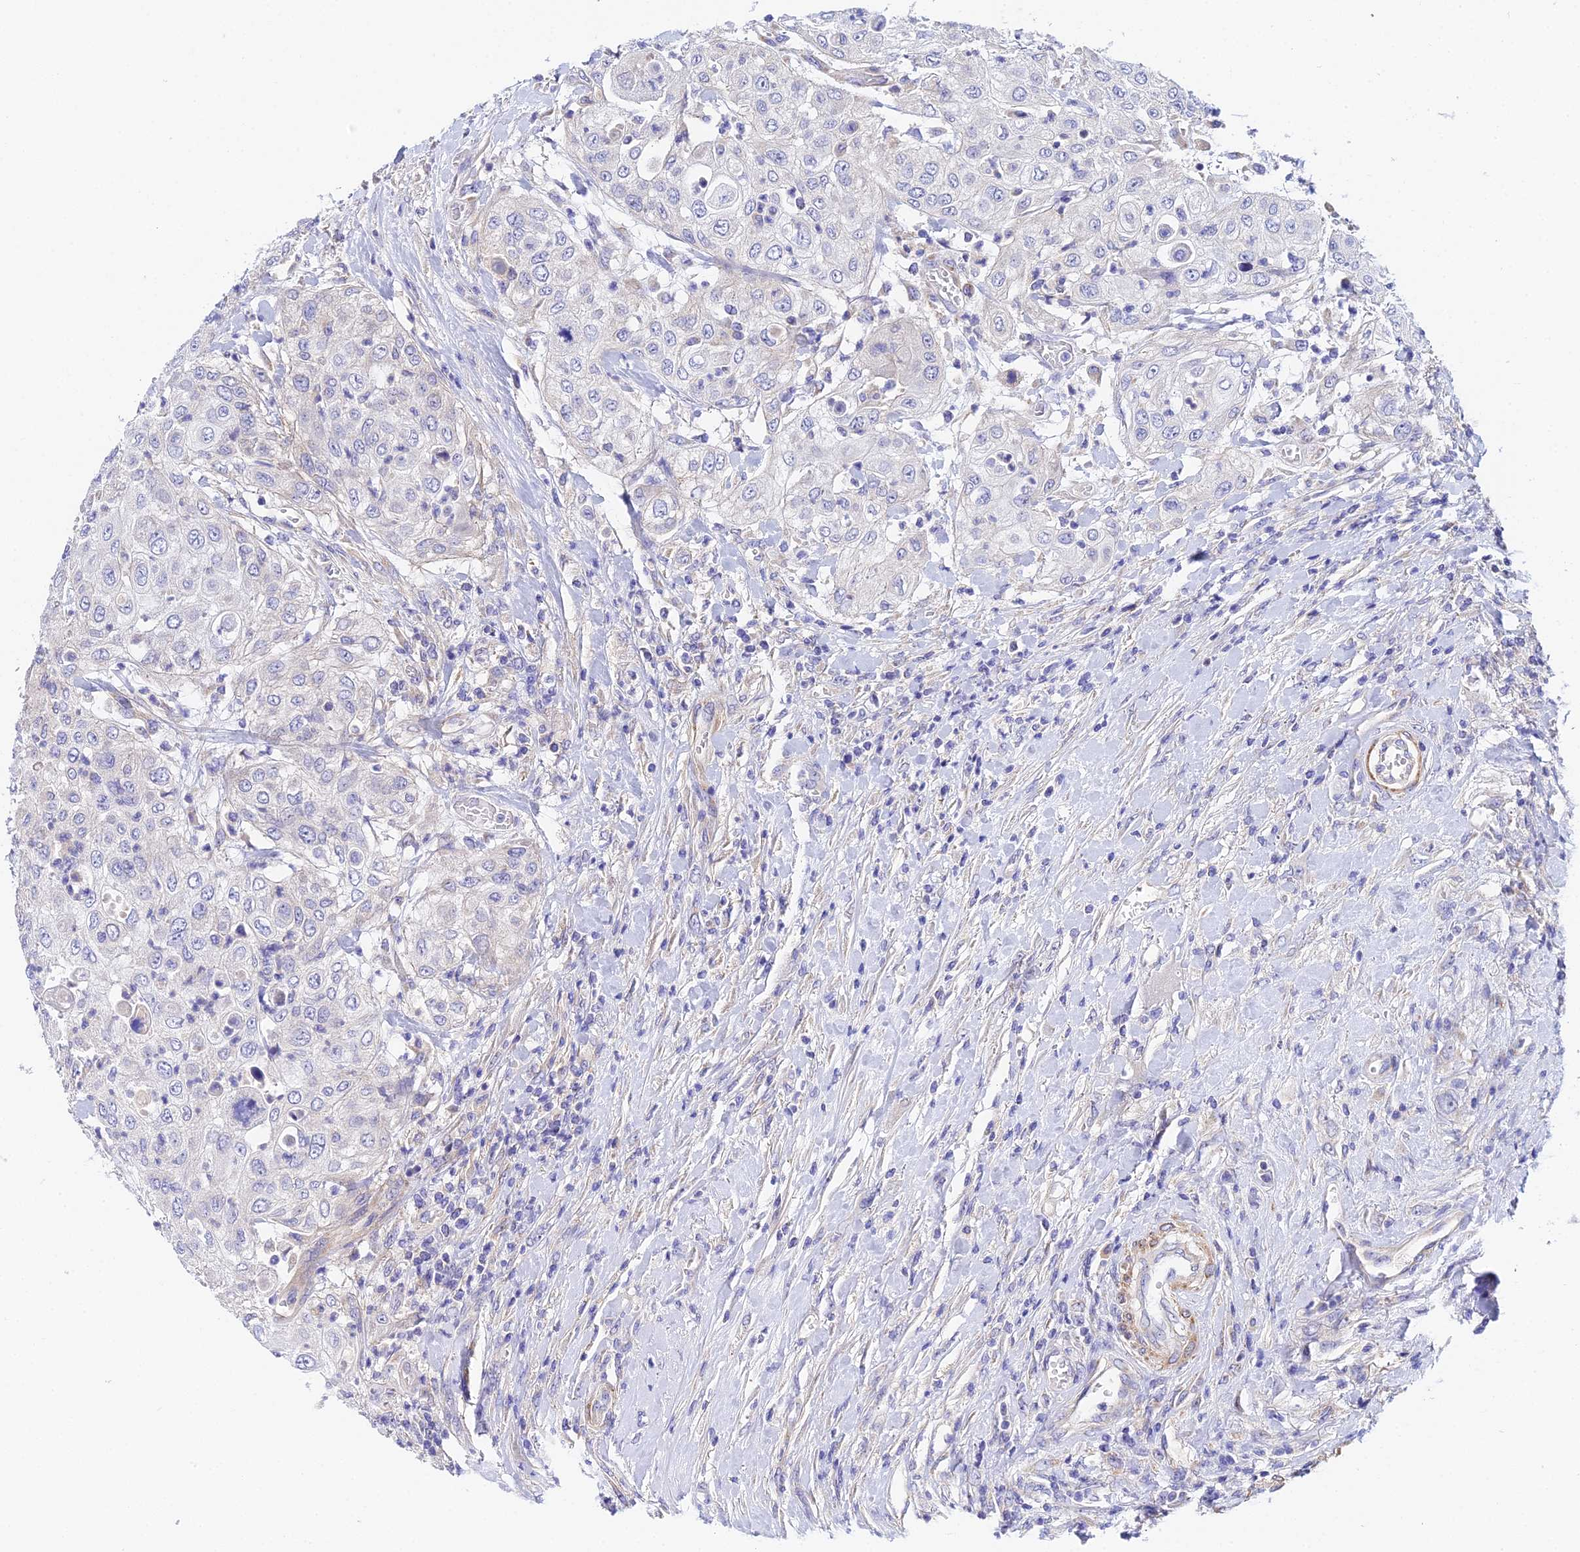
{"staining": {"intensity": "negative", "quantity": "none", "location": "none"}, "tissue": "urothelial cancer", "cell_type": "Tumor cells", "image_type": "cancer", "snomed": [{"axis": "morphology", "description": "Urothelial carcinoma, High grade"}, {"axis": "topography", "description": "Urinary bladder"}], "caption": "The histopathology image reveals no significant staining in tumor cells of high-grade urothelial carcinoma.", "gene": "ACOT2", "patient": {"sex": "female", "age": 79}}